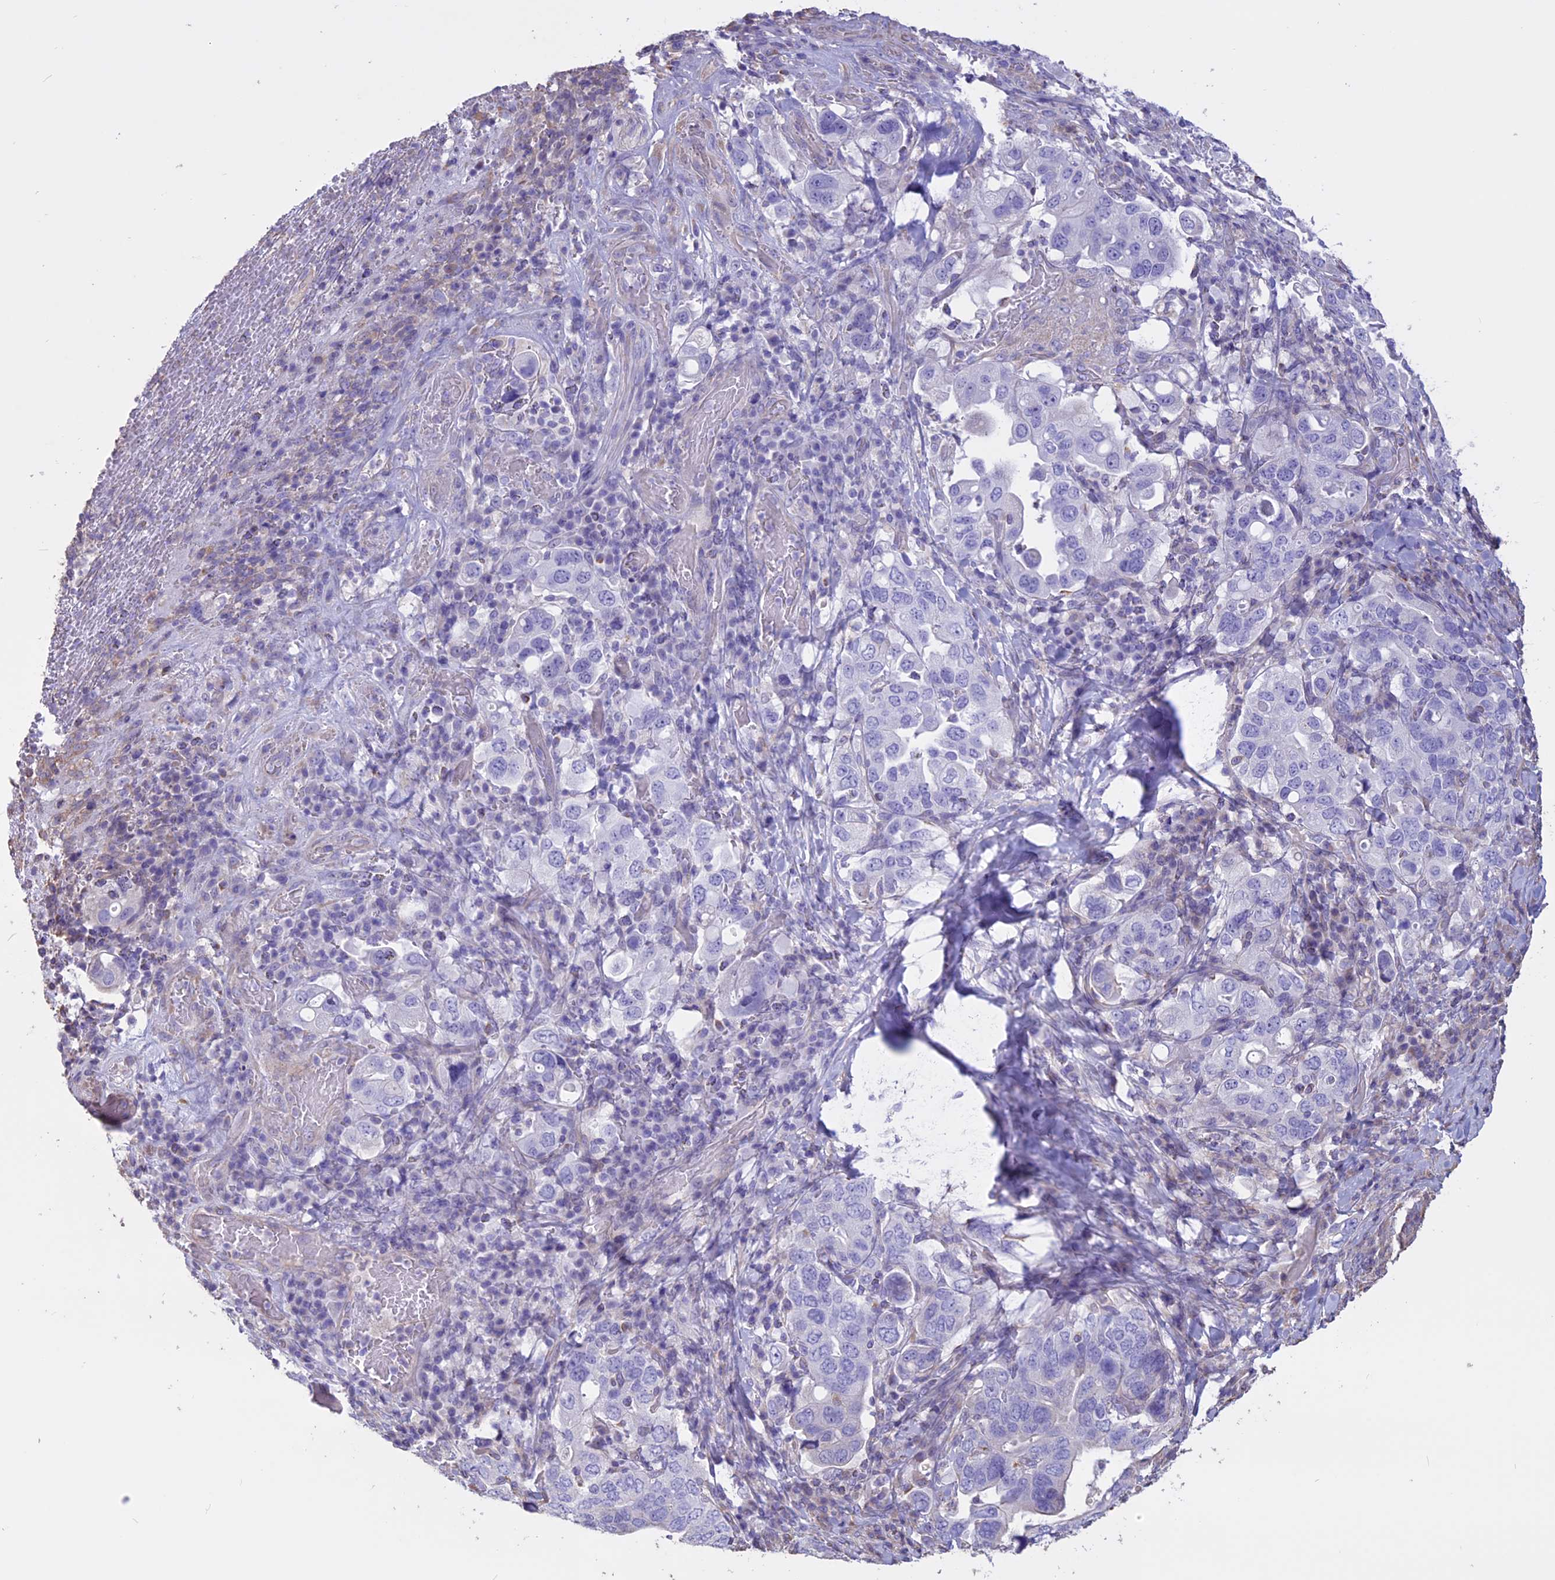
{"staining": {"intensity": "negative", "quantity": "none", "location": "none"}, "tissue": "stomach cancer", "cell_type": "Tumor cells", "image_type": "cancer", "snomed": [{"axis": "morphology", "description": "Adenocarcinoma, NOS"}, {"axis": "topography", "description": "Stomach, upper"}], "caption": "Immunohistochemical staining of human stomach adenocarcinoma demonstrates no significant staining in tumor cells. (Brightfield microscopy of DAB IHC at high magnification).", "gene": "CCDC148", "patient": {"sex": "male", "age": 62}}